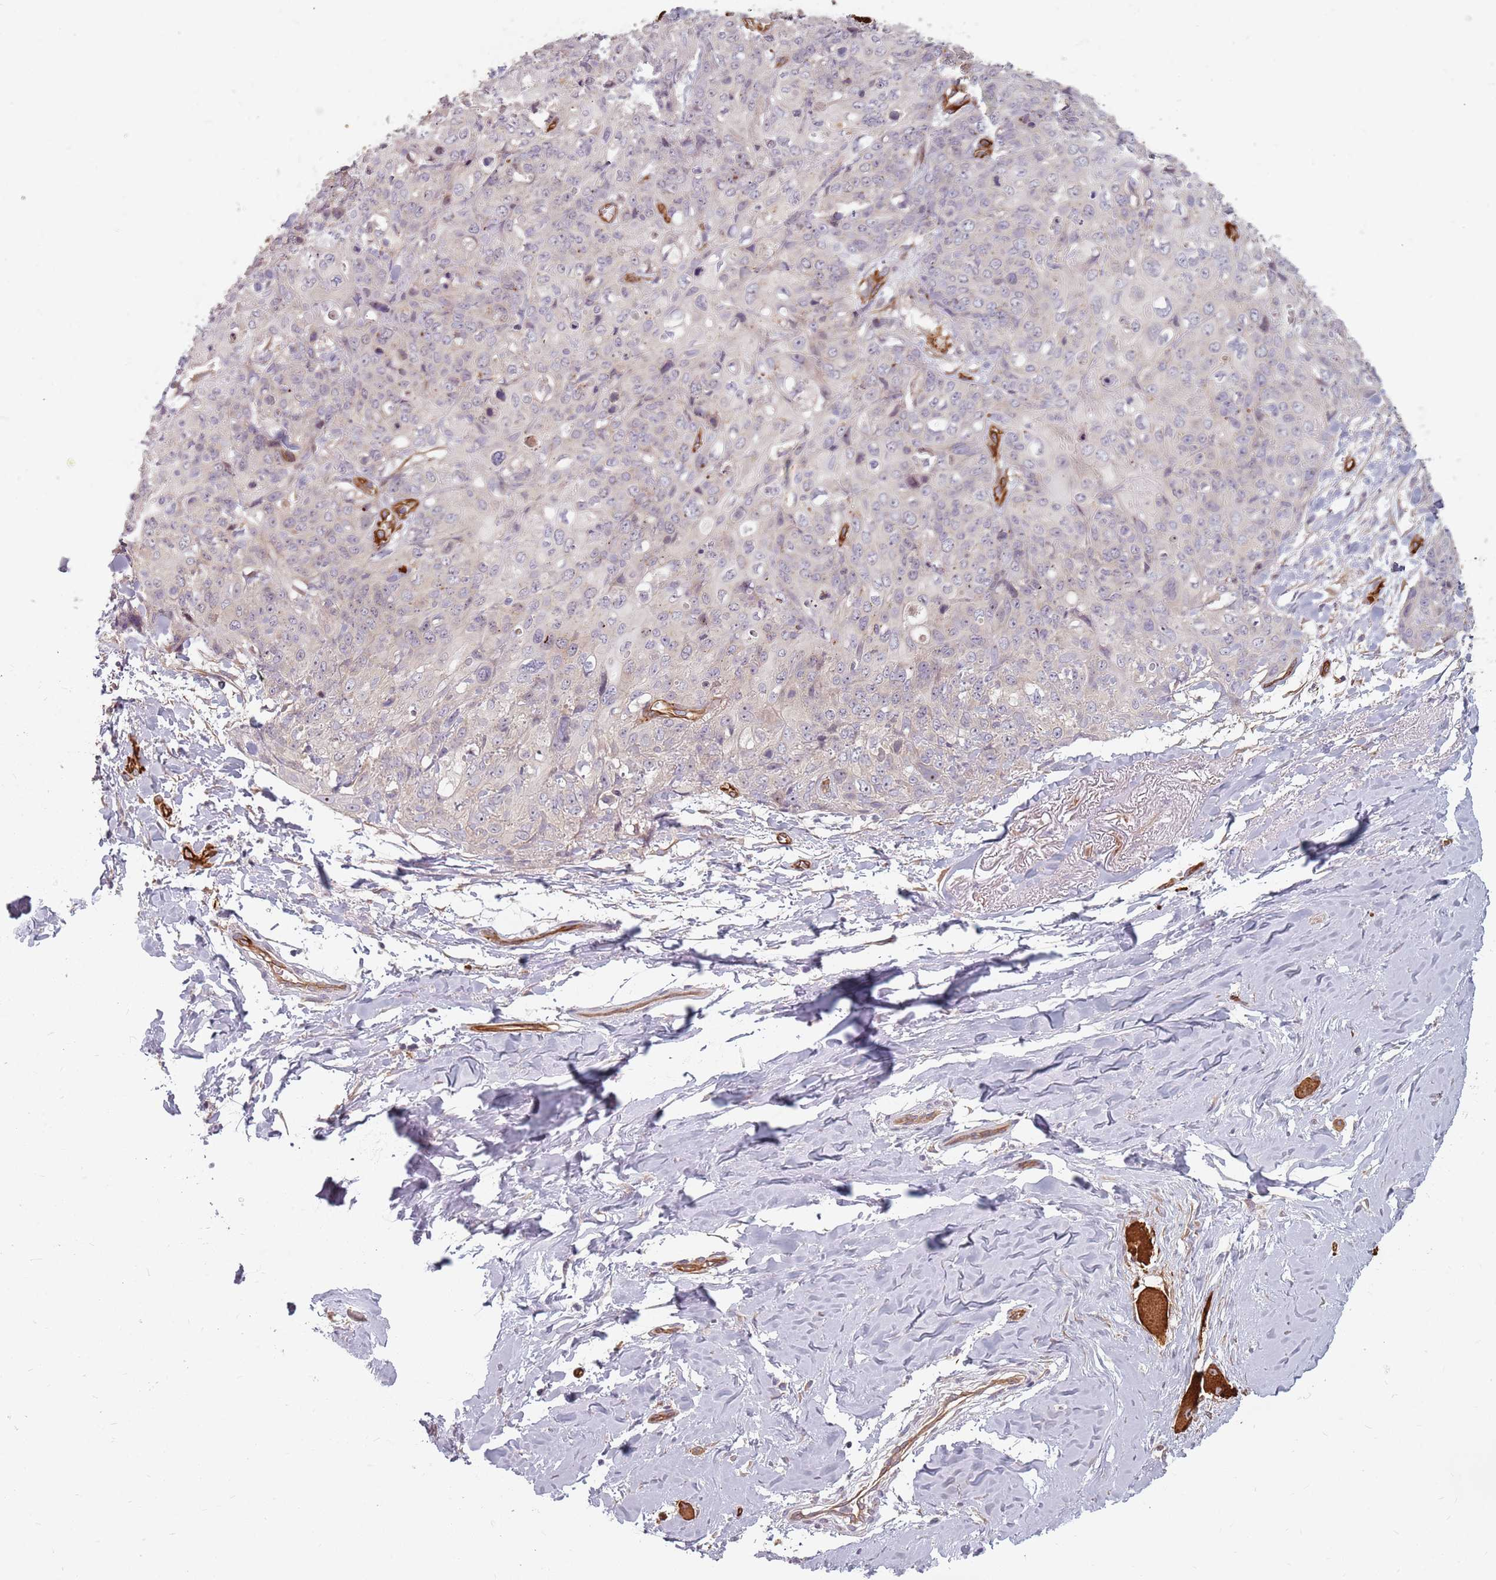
{"staining": {"intensity": "negative", "quantity": "none", "location": "none"}, "tissue": "skin cancer", "cell_type": "Tumor cells", "image_type": "cancer", "snomed": [{"axis": "morphology", "description": "Squamous cell carcinoma, NOS"}, {"axis": "topography", "description": "Skin"}, {"axis": "topography", "description": "Vulva"}], "caption": "Immunohistochemistry photomicrograph of neoplastic tissue: human skin cancer (squamous cell carcinoma) stained with DAB shows no significant protein positivity in tumor cells.", "gene": "GAS2L3", "patient": {"sex": "female", "age": 85}}